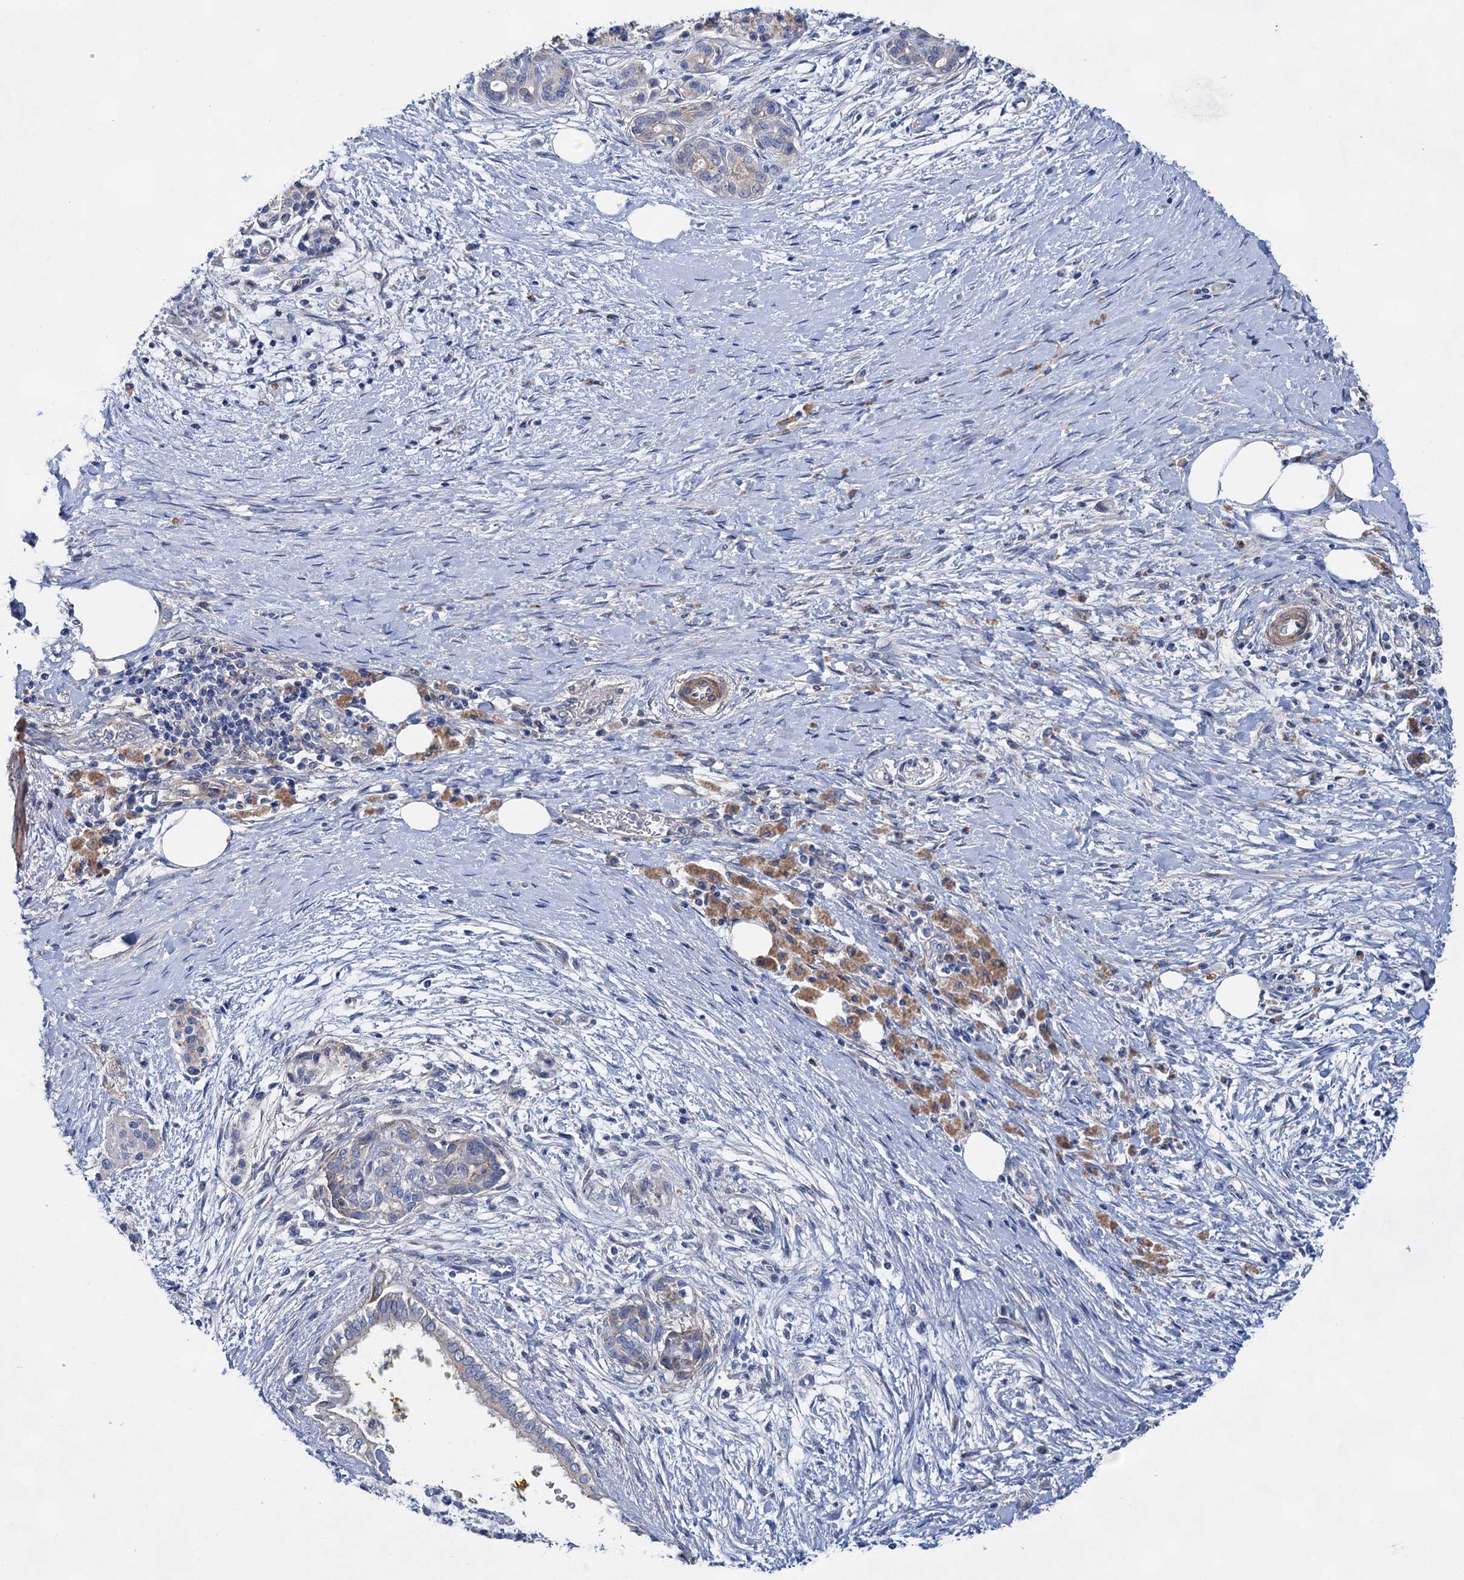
{"staining": {"intensity": "negative", "quantity": "none", "location": "none"}, "tissue": "pancreatic cancer", "cell_type": "Tumor cells", "image_type": "cancer", "snomed": [{"axis": "morphology", "description": "Adenocarcinoma, NOS"}, {"axis": "topography", "description": "Pancreas"}], "caption": "Immunohistochemistry micrograph of adenocarcinoma (pancreatic) stained for a protein (brown), which shows no staining in tumor cells.", "gene": "GPR155", "patient": {"sex": "male", "age": 58}}